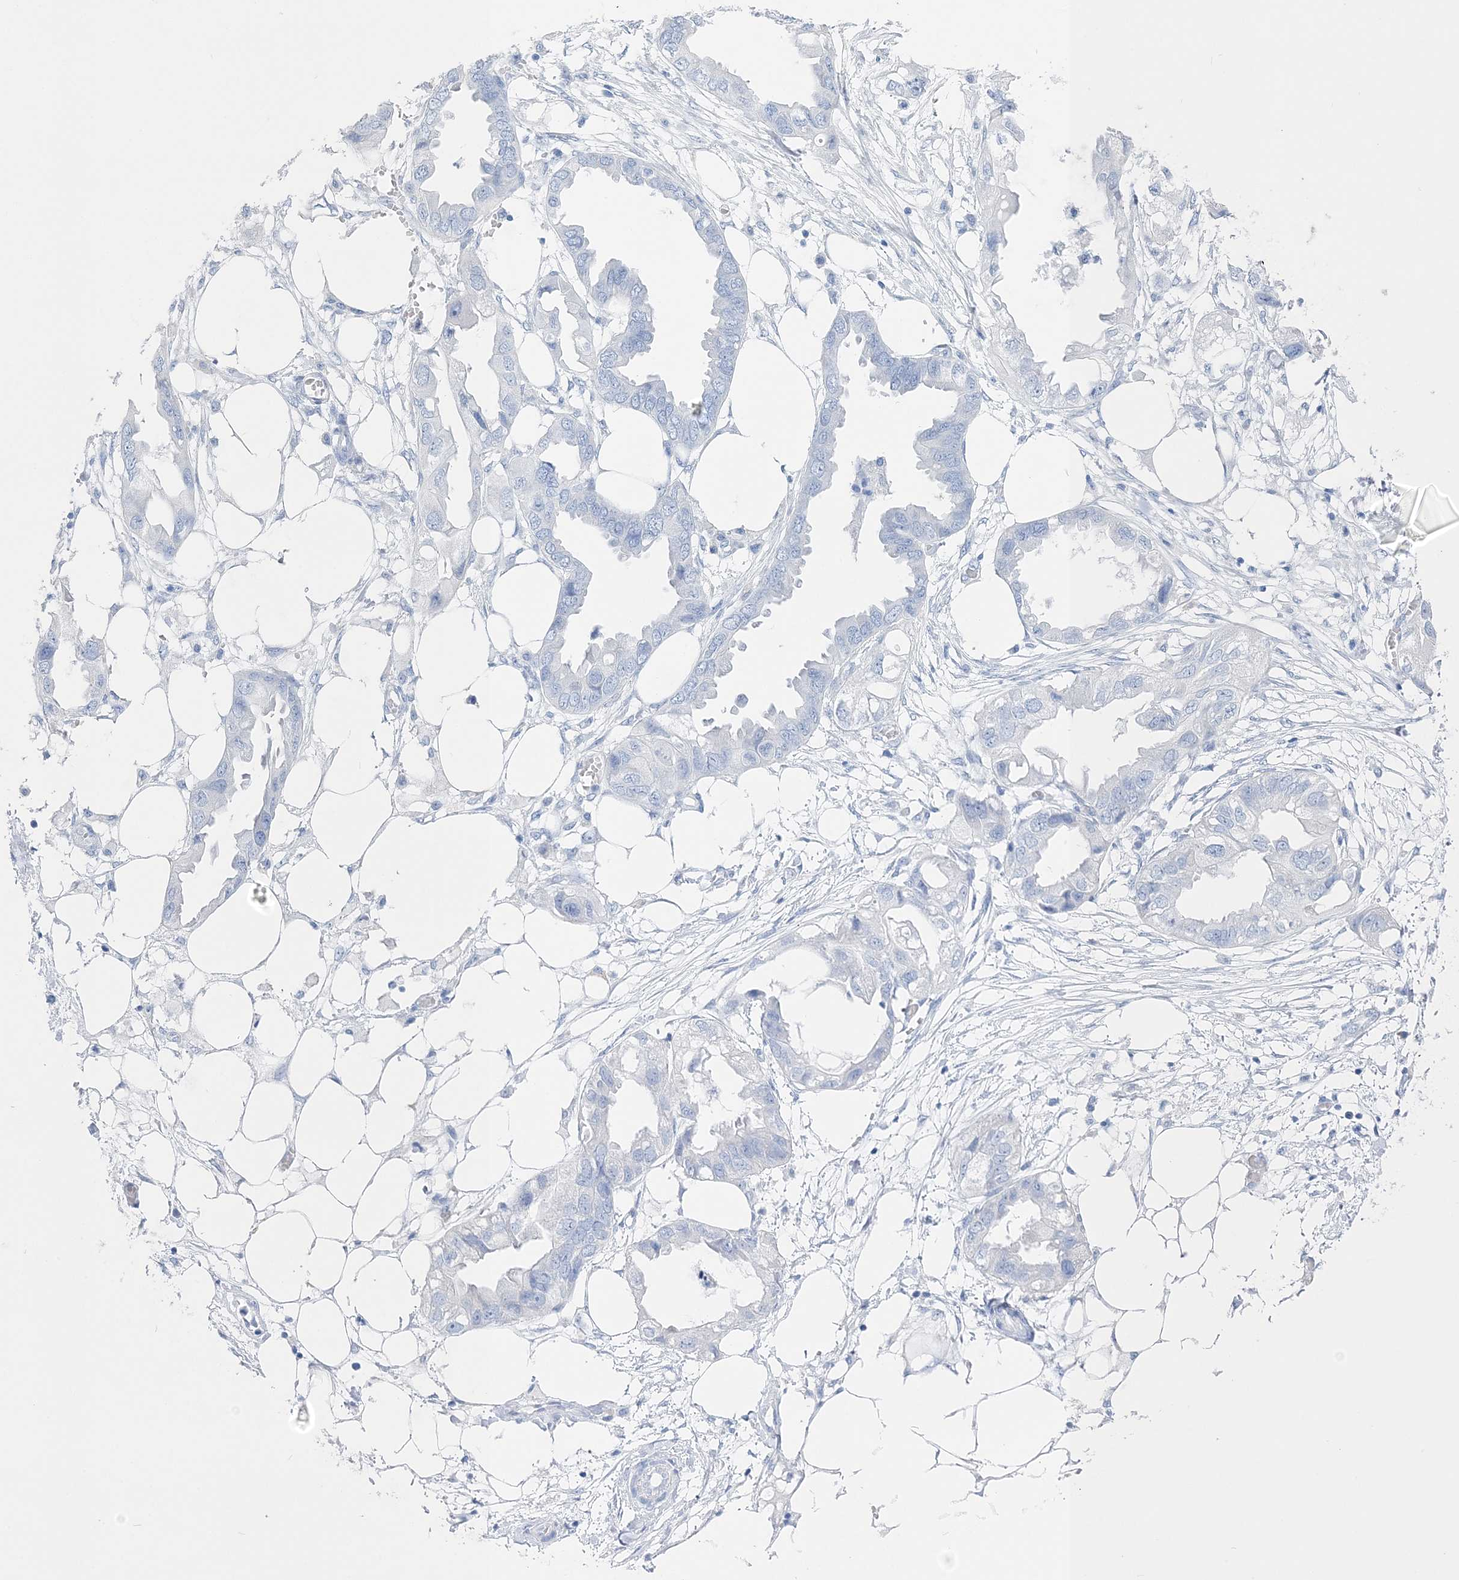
{"staining": {"intensity": "negative", "quantity": "none", "location": "none"}, "tissue": "endometrial cancer", "cell_type": "Tumor cells", "image_type": "cancer", "snomed": [{"axis": "morphology", "description": "Adenocarcinoma, NOS"}, {"axis": "morphology", "description": "Adenocarcinoma, metastatic, NOS"}, {"axis": "topography", "description": "Adipose tissue"}, {"axis": "topography", "description": "Endometrium"}], "caption": "This is an IHC histopathology image of adenocarcinoma (endometrial). There is no staining in tumor cells.", "gene": "TSPYL6", "patient": {"sex": "female", "age": 67}}